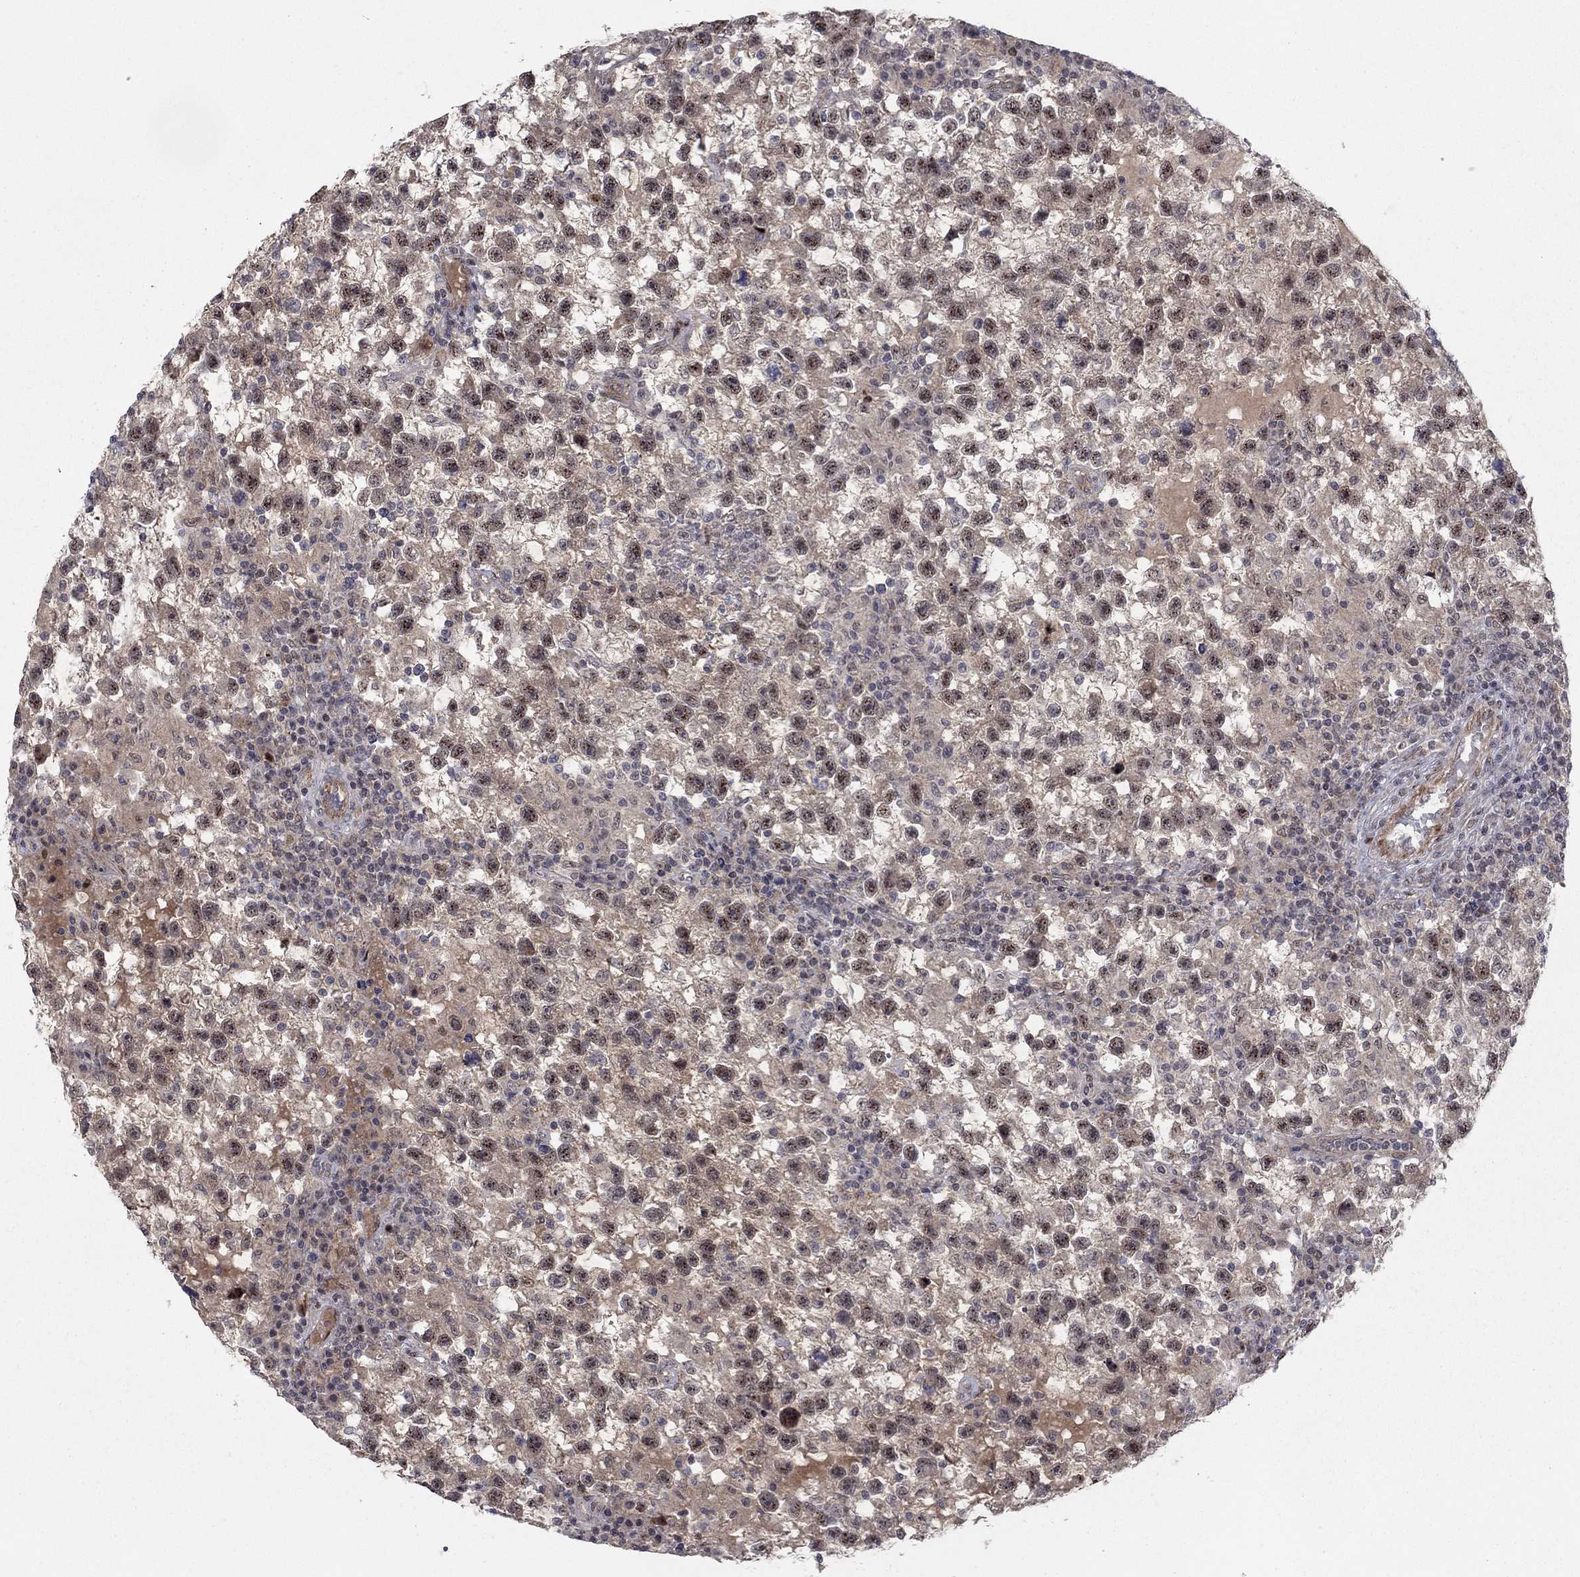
{"staining": {"intensity": "moderate", "quantity": ">75%", "location": "nuclear"}, "tissue": "testis cancer", "cell_type": "Tumor cells", "image_type": "cancer", "snomed": [{"axis": "morphology", "description": "Seminoma, NOS"}, {"axis": "topography", "description": "Testis"}], "caption": "Testis seminoma stained for a protein exhibits moderate nuclear positivity in tumor cells.", "gene": "ZNF395", "patient": {"sex": "male", "age": 47}}